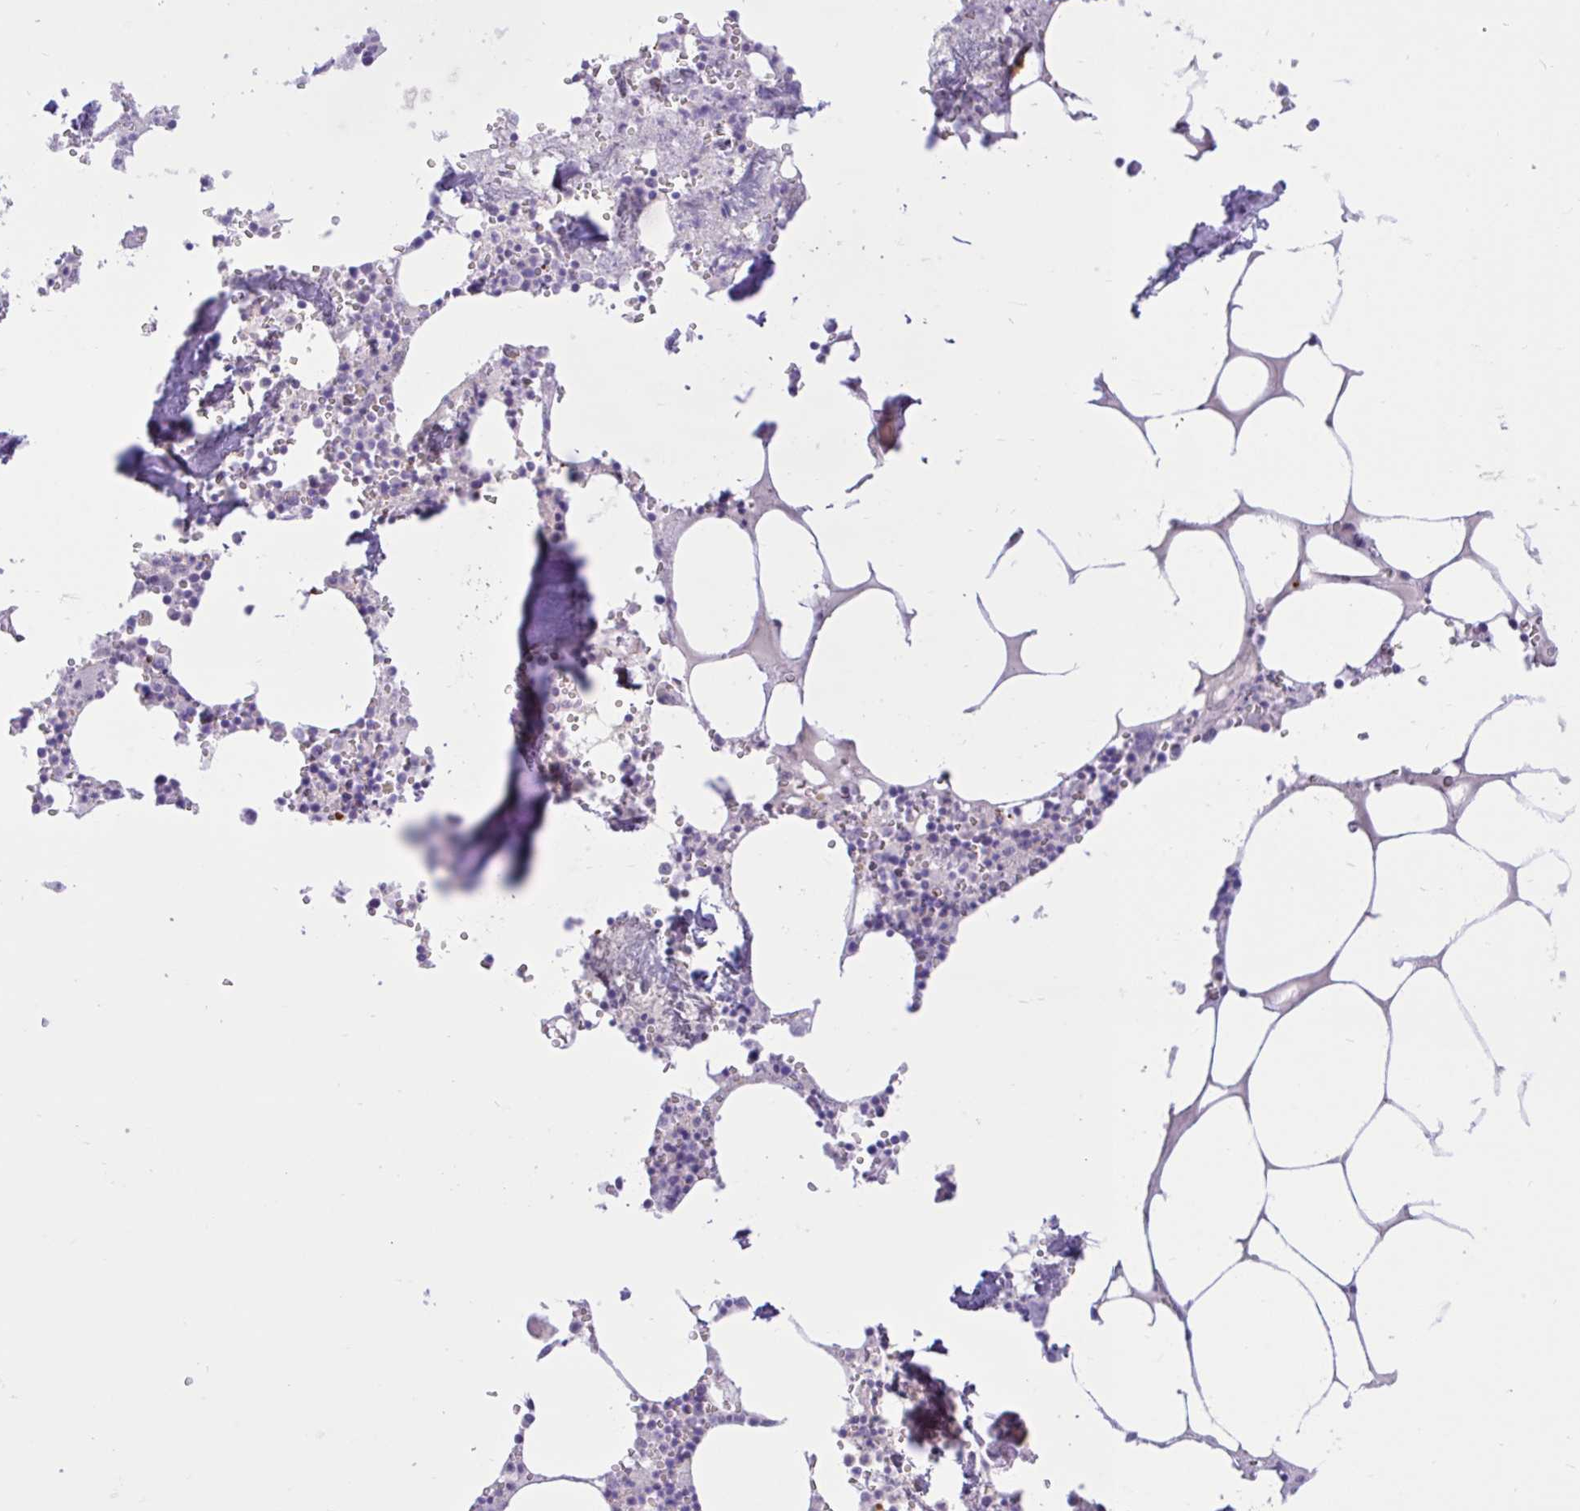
{"staining": {"intensity": "negative", "quantity": "none", "location": "none"}, "tissue": "bone marrow", "cell_type": "Hematopoietic cells", "image_type": "normal", "snomed": [{"axis": "morphology", "description": "Normal tissue, NOS"}, {"axis": "topography", "description": "Bone marrow"}], "caption": "High power microscopy micrograph of an IHC micrograph of unremarkable bone marrow, revealing no significant staining in hematopoietic cells. (DAB immunohistochemistry (IHC) visualized using brightfield microscopy, high magnification).", "gene": "ZNF101", "patient": {"sex": "male", "age": 54}}